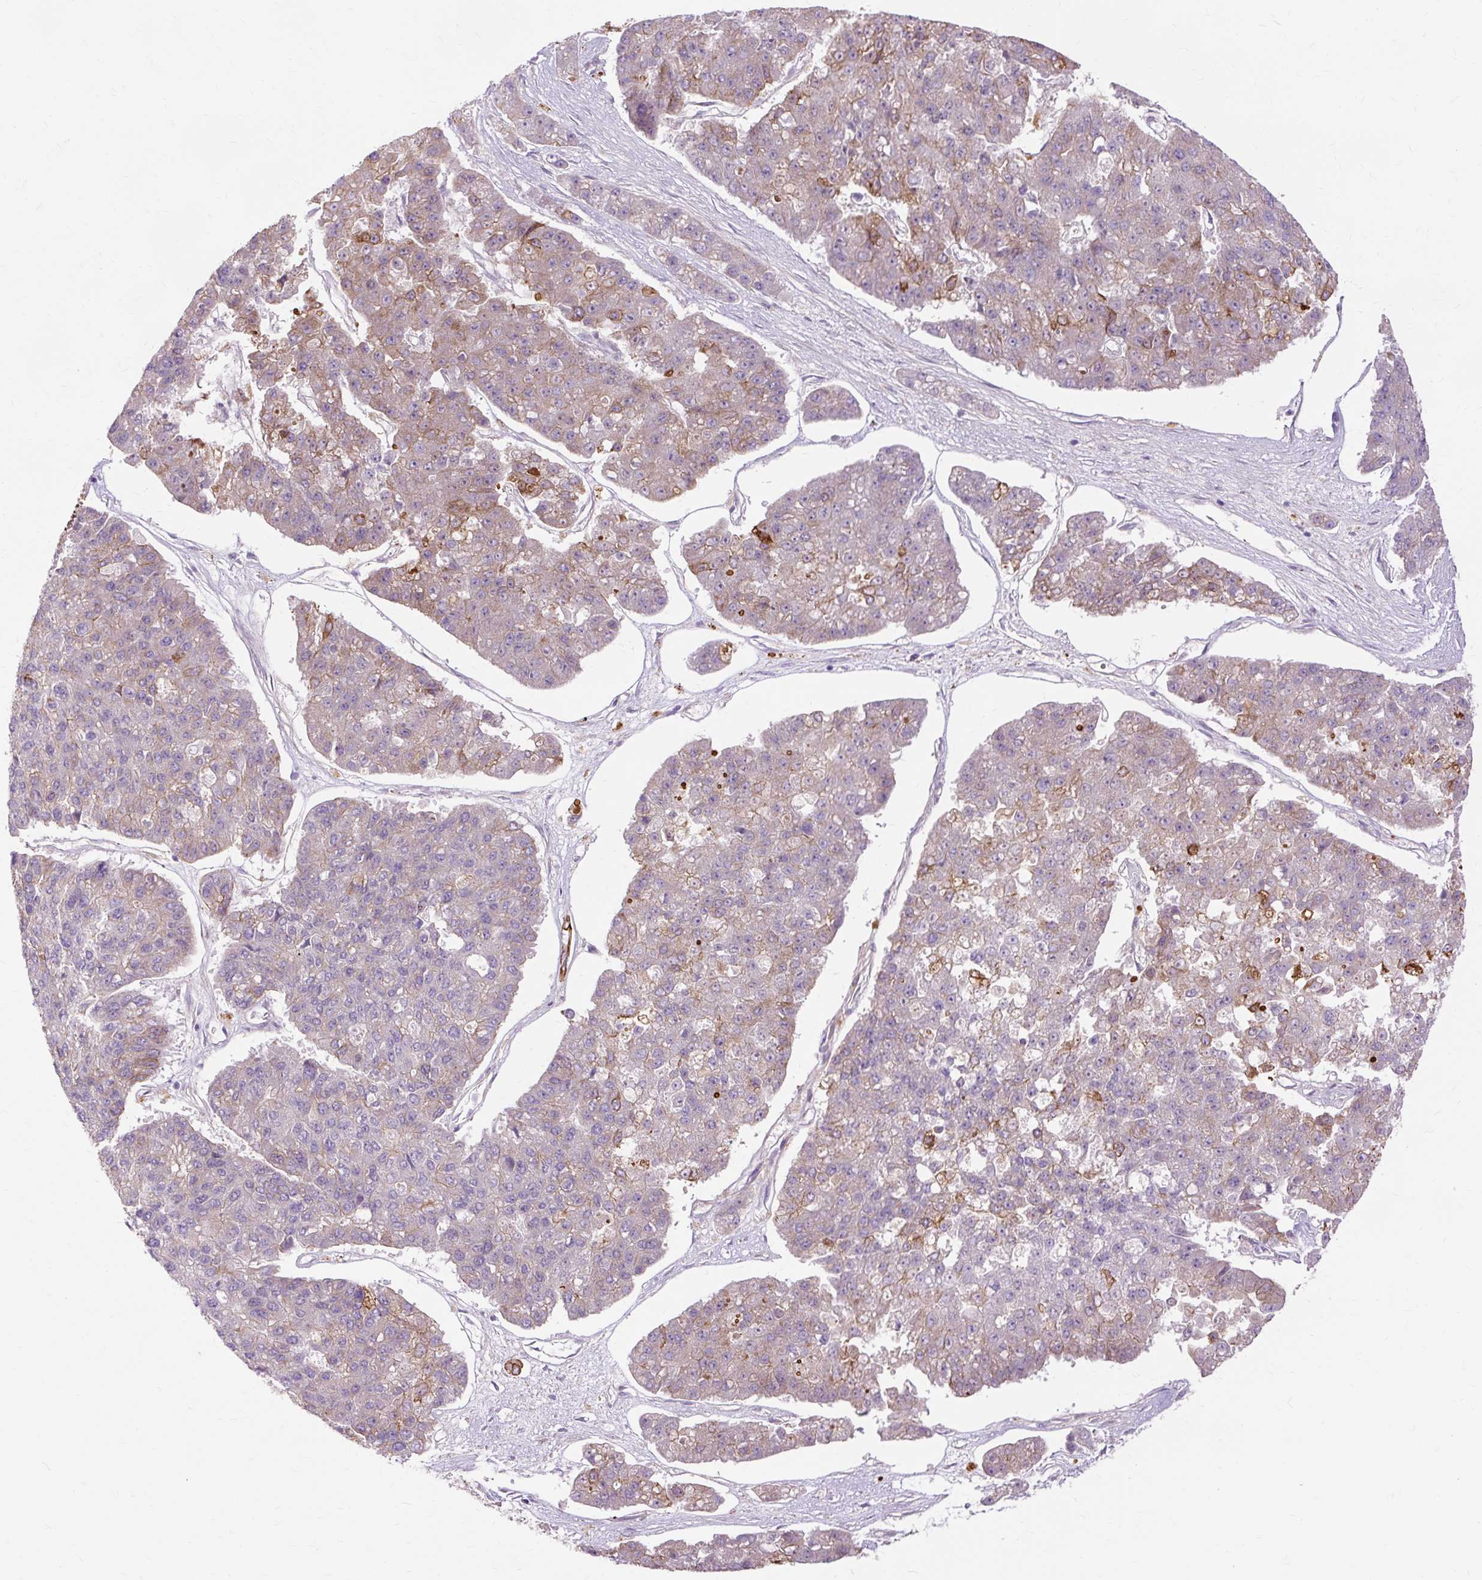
{"staining": {"intensity": "strong", "quantity": "<25%", "location": "cytoplasmic/membranous"}, "tissue": "pancreatic cancer", "cell_type": "Tumor cells", "image_type": "cancer", "snomed": [{"axis": "morphology", "description": "Adenocarcinoma, NOS"}, {"axis": "topography", "description": "Pancreas"}], "caption": "Immunohistochemistry of human pancreatic cancer displays medium levels of strong cytoplasmic/membranous staining in about <25% of tumor cells. Nuclei are stained in blue.", "gene": "DCTN4", "patient": {"sex": "male", "age": 50}}